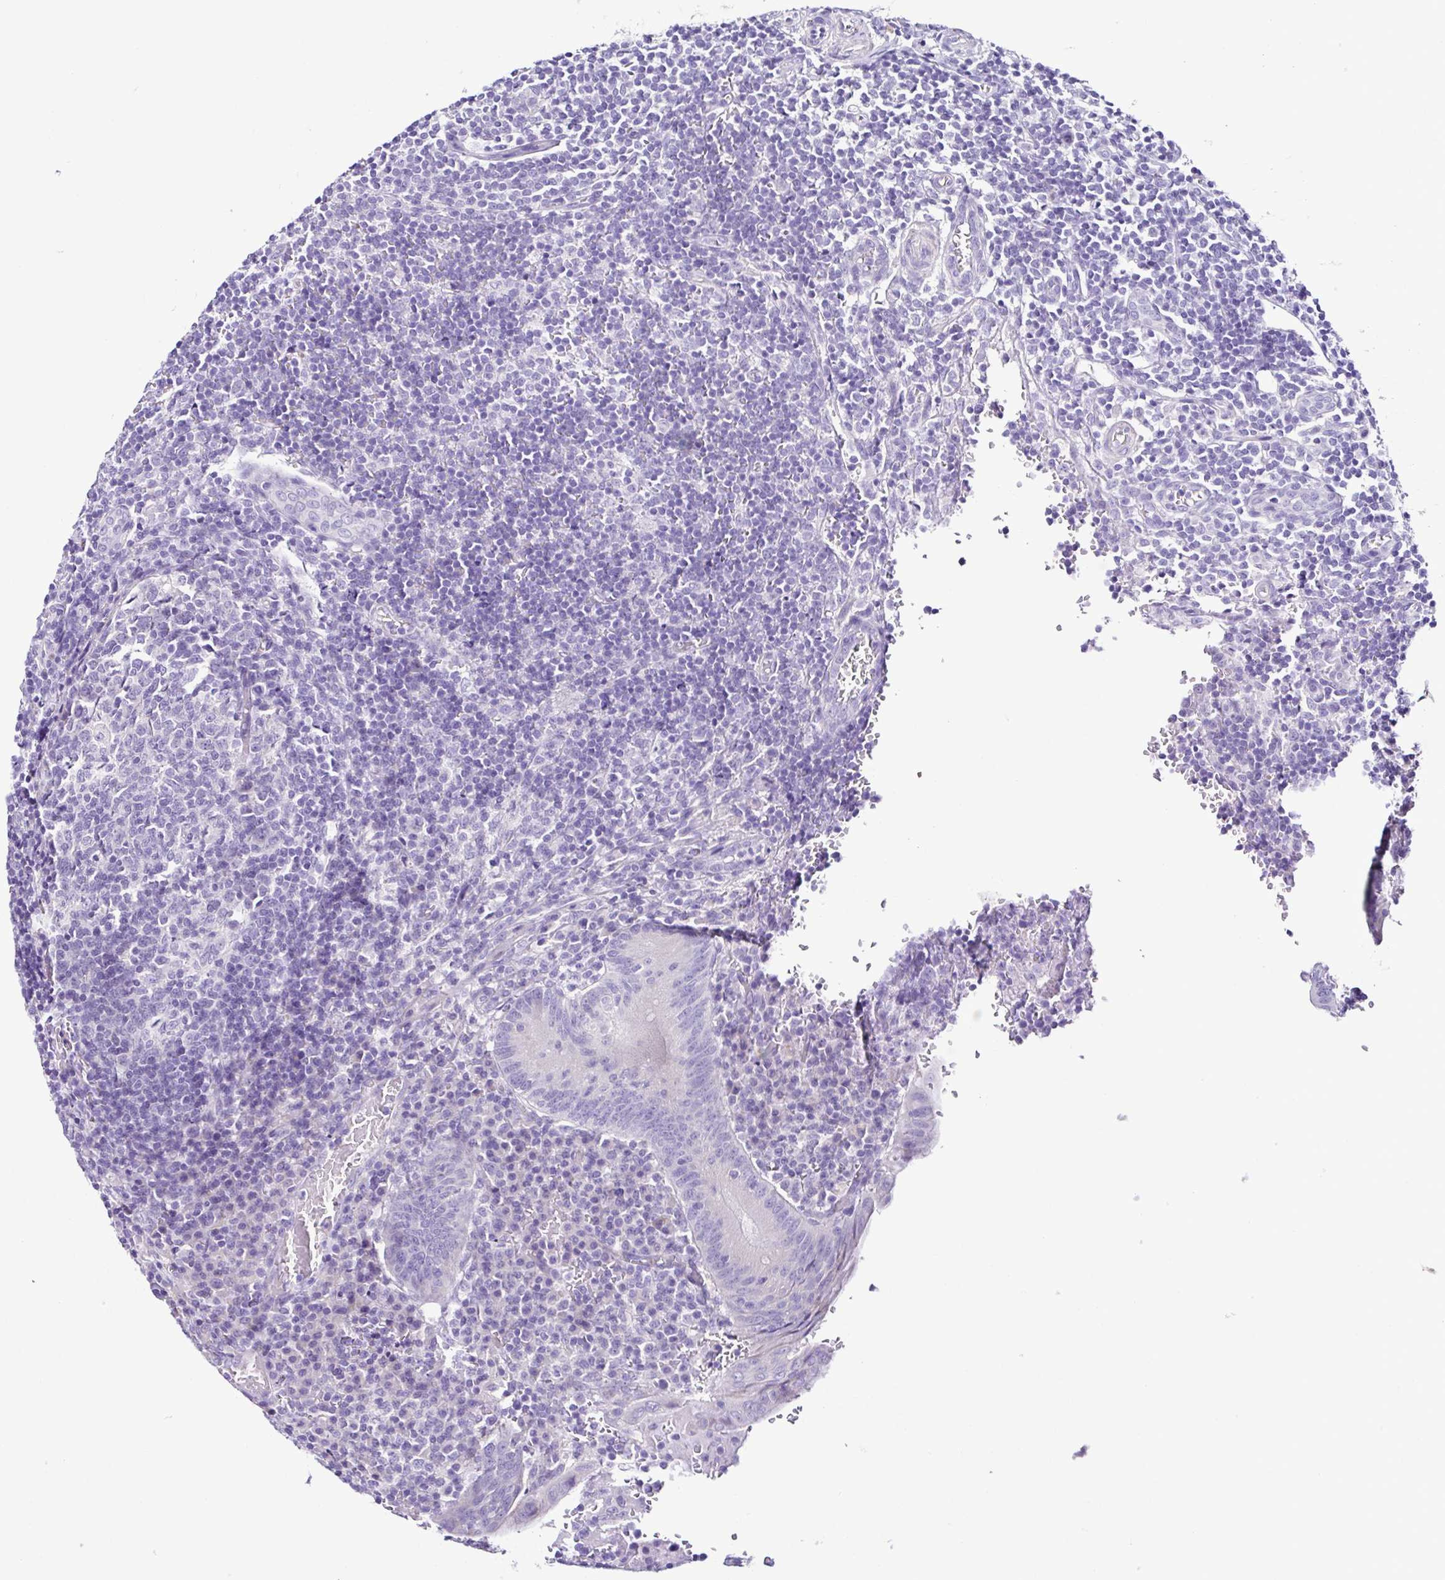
{"staining": {"intensity": "negative", "quantity": "none", "location": "none"}, "tissue": "appendix", "cell_type": "Glandular cells", "image_type": "normal", "snomed": [{"axis": "morphology", "description": "Normal tissue, NOS"}, {"axis": "topography", "description": "Appendix"}], "caption": "There is no significant expression in glandular cells of appendix. (Brightfield microscopy of DAB (3,3'-diaminobenzidine) IHC at high magnification).", "gene": "SRL", "patient": {"sex": "male", "age": 18}}